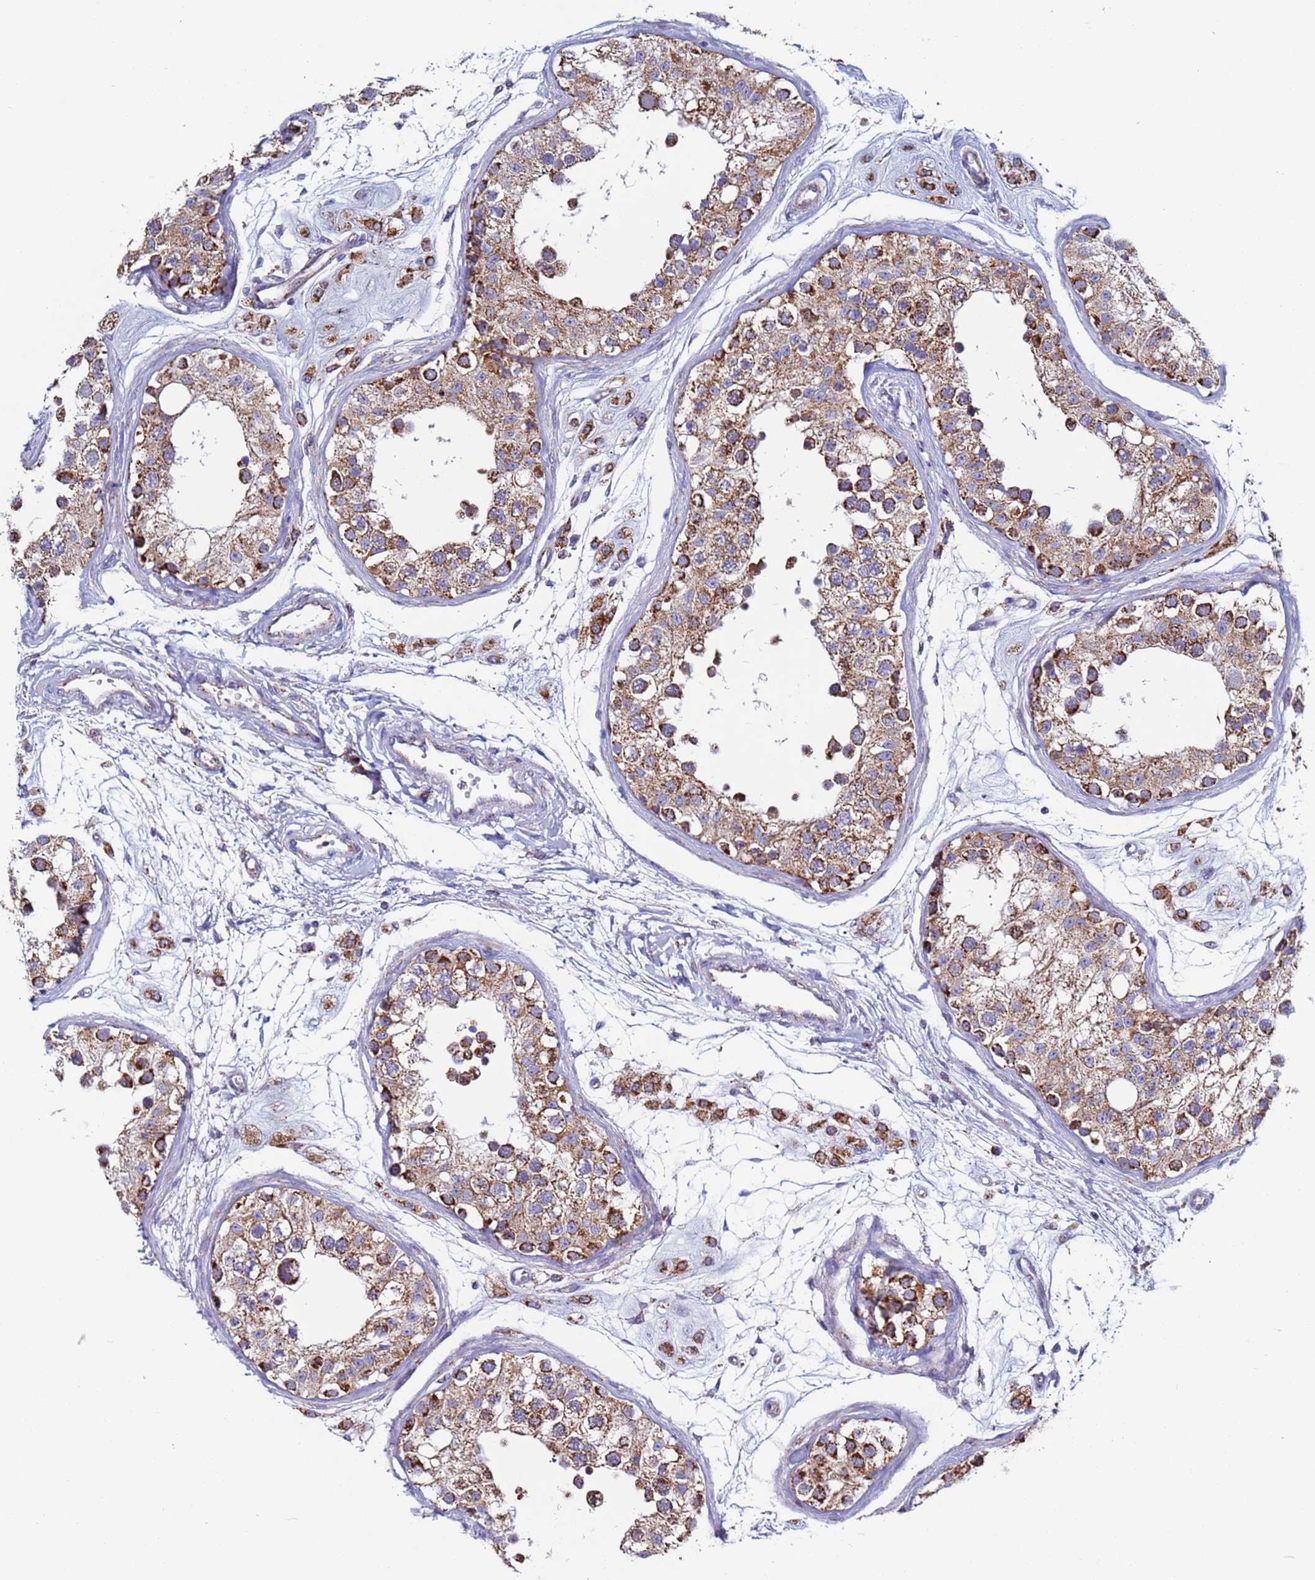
{"staining": {"intensity": "strong", "quantity": ">75%", "location": "cytoplasmic/membranous"}, "tissue": "testis", "cell_type": "Cells in seminiferous ducts", "image_type": "normal", "snomed": [{"axis": "morphology", "description": "Normal tissue, NOS"}, {"axis": "morphology", "description": "Adenocarcinoma, metastatic, NOS"}, {"axis": "topography", "description": "Testis"}], "caption": "Immunohistochemistry (IHC) photomicrograph of normal human testis stained for a protein (brown), which exhibits high levels of strong cytoplasmic/membranous expression in about >75% of cells in seminiferous ducts.", "gene": "ZBTB39", "patient": {"sex": "male", "age": 26}}